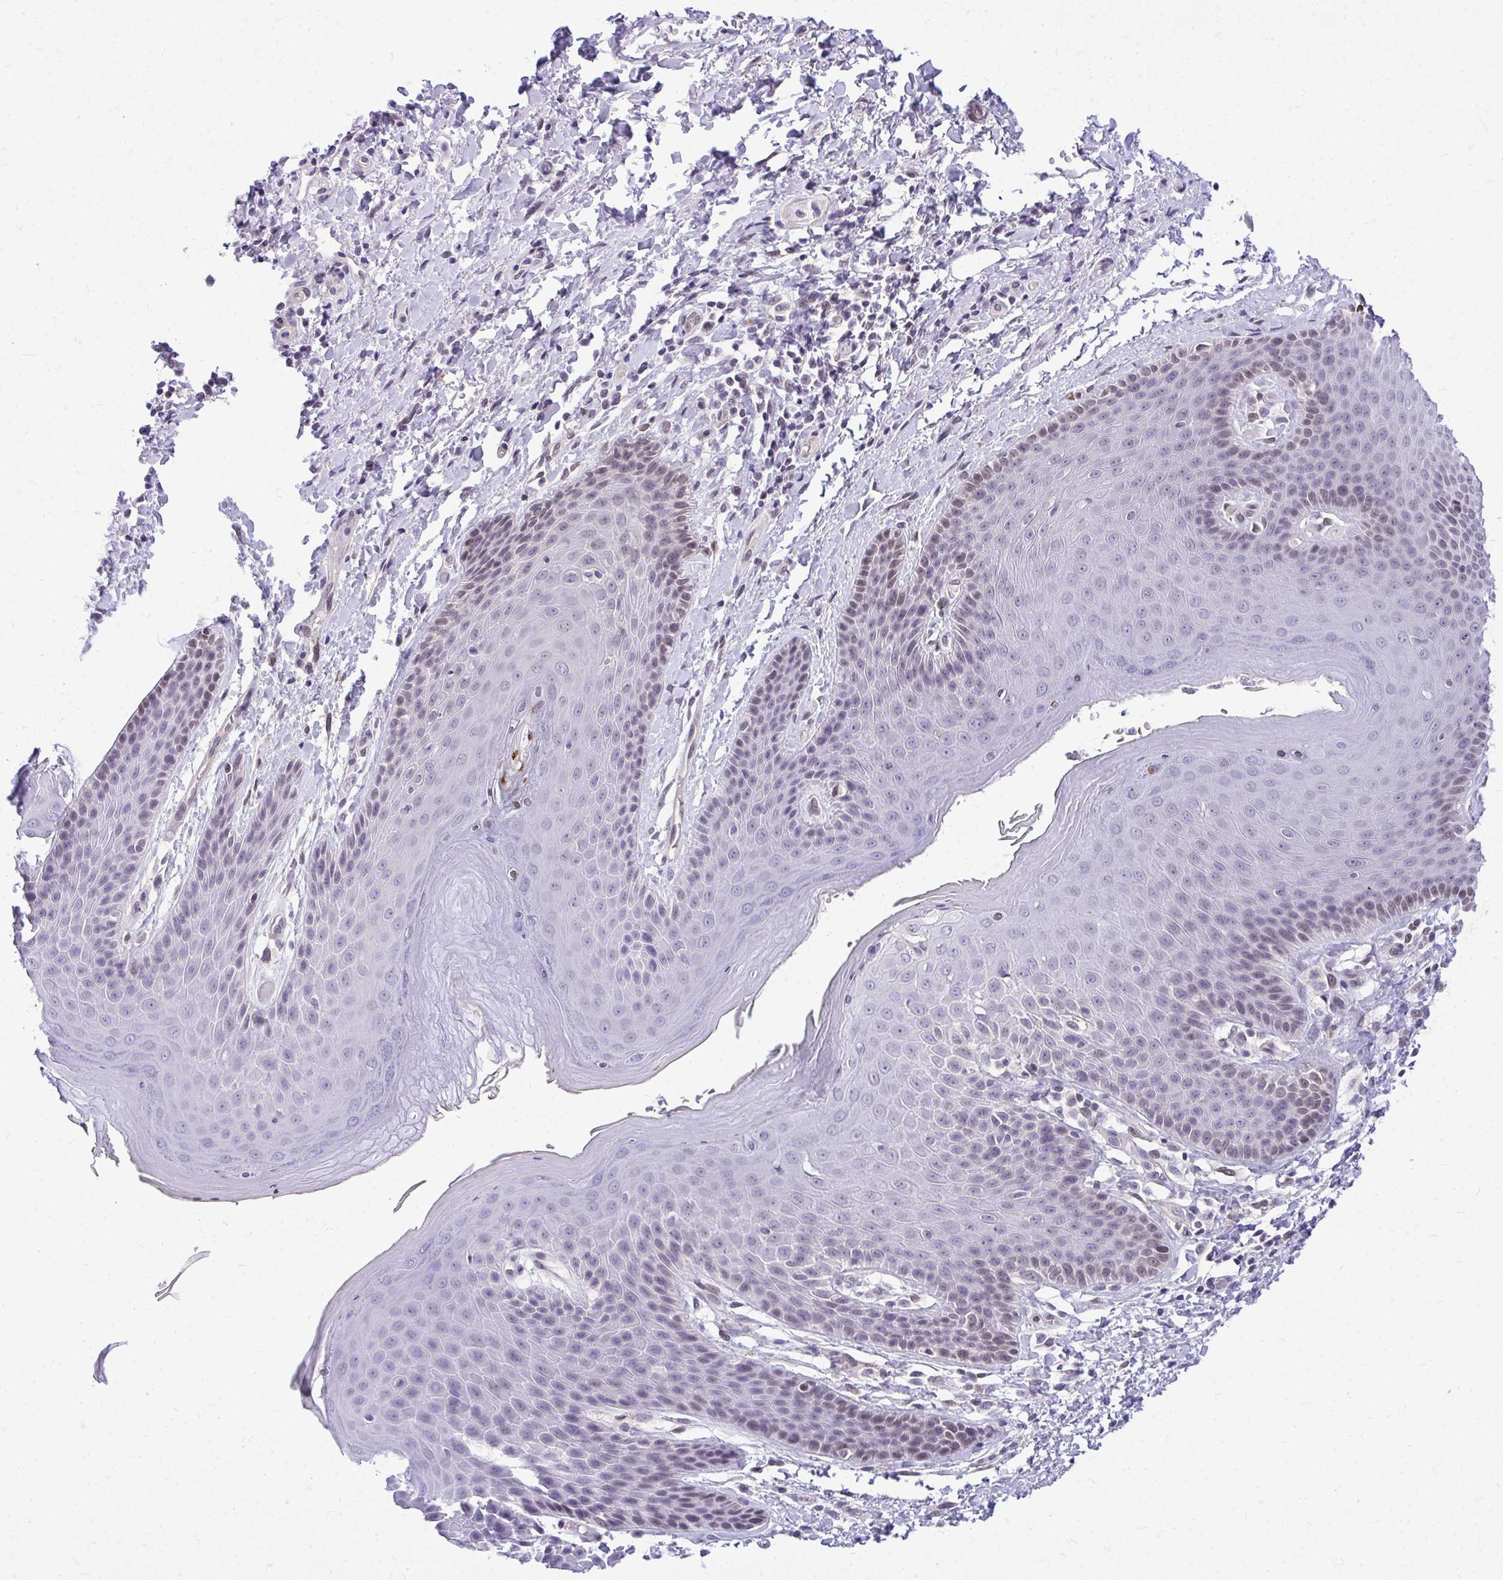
{"staining": {"intensity": "moderate", "quantity": "<25%", "location": "nuclear"}, "tissue": "skin", "cell_type": "Epidermal cells", "image_type": "normal", "snomed": [{"axis": "morphology", "description": "Normal tissue, NOS"}, {"axis": "topography", "description": "Anal"}, {"axis": "topography", "description": "Peripheral nerve tissue"}], "caption": "Skin was stained to show a protein in brown. There is low levels of moderate nuclear expression in about <25% of epidermal cells. The protein is stained brown, and the nuclei are stained in blue (DAB (3,3'-diaminobenzidine) IHC with brightfield microscopy, high magnification).", "gene": "BANF1", "patient": {"sex": "male", "age": 51}}